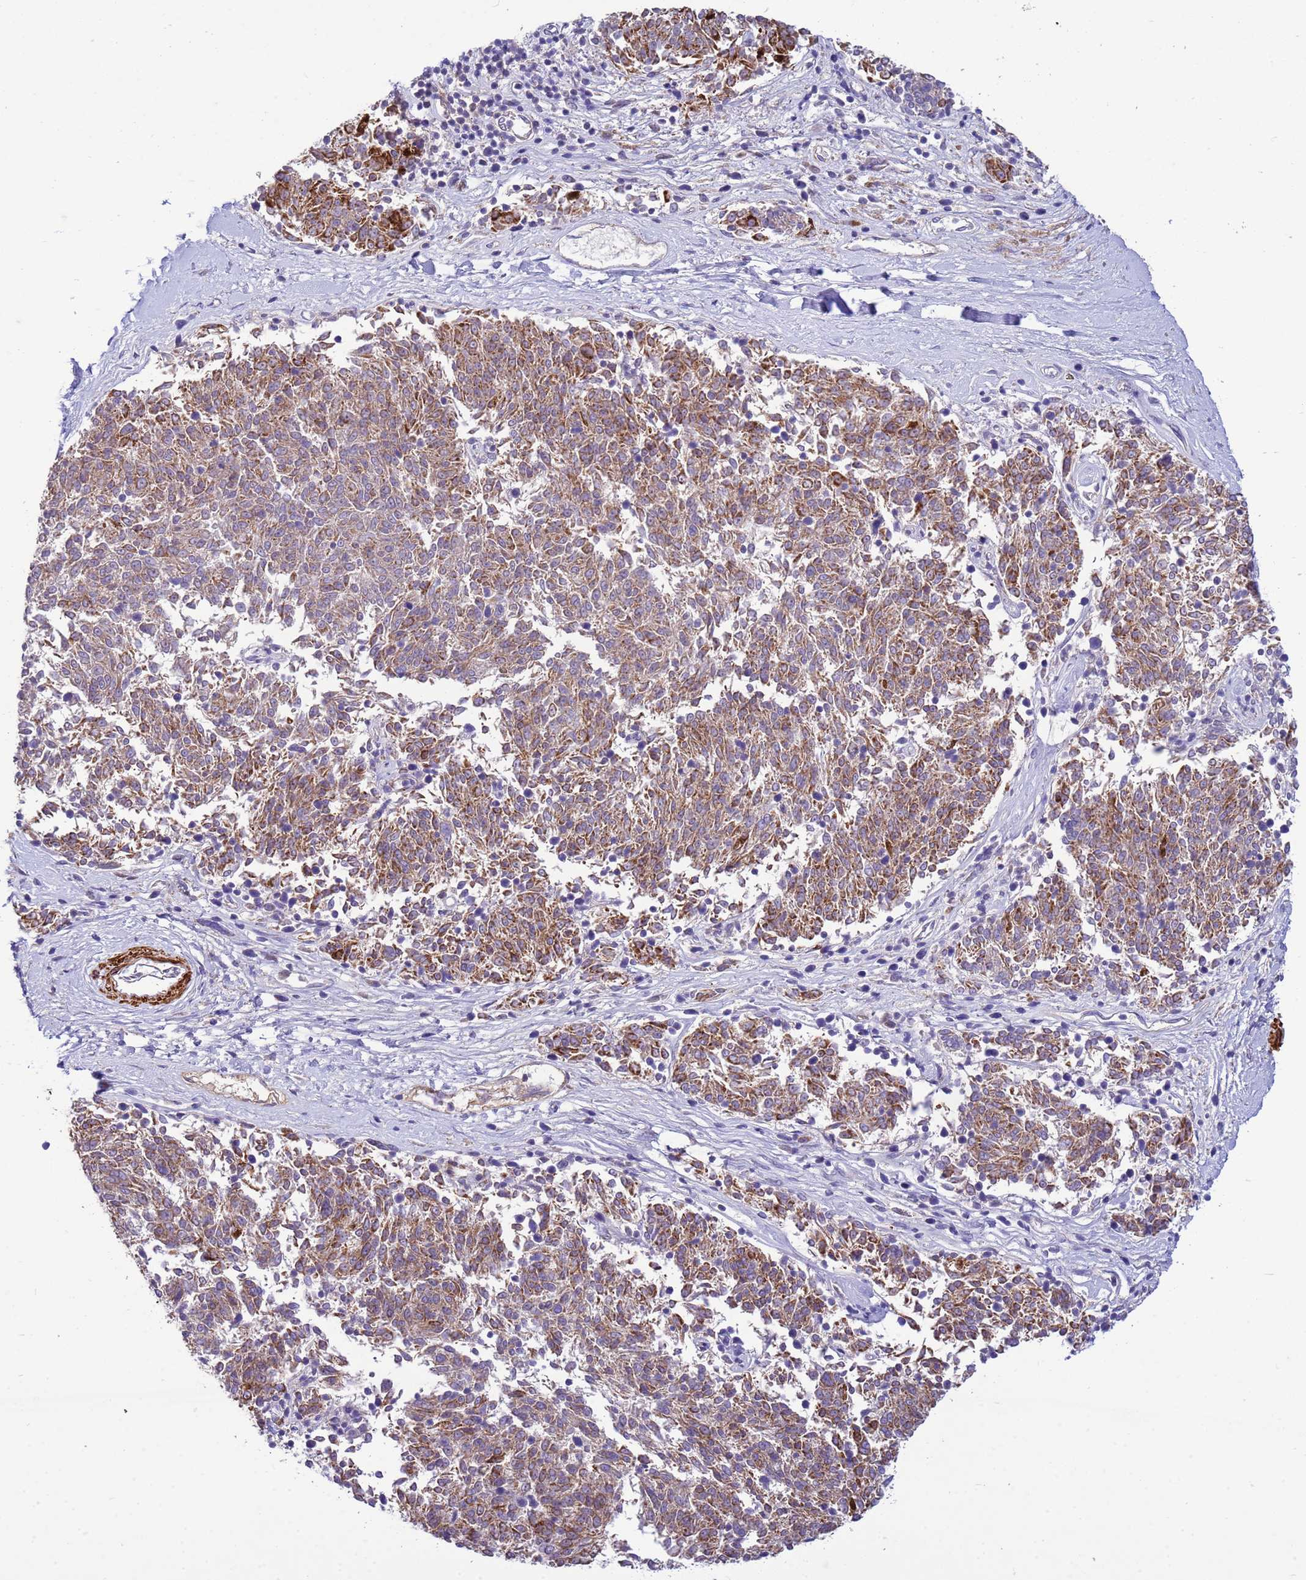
{"staining": {"intensity": "moderate", "quantity": ">75%", "location": "cytoplasmic/membranous"}, "tissue": "melanoma", "cell_type": "Tumor cells", "image_type": "cancer", "snomed": [{"axis": "morphology", "description": "Malignant melanoma, NOS"}, {"axis": "topography", "description": "Skin"}], "caption": "This micrograph exhibits immunohistochemistry (IHC) staining of human melanoma, with medium moderate cytoplasmic/membranous expression in about >75% of tumor cells.", "gene": "P2RX7", "patient": {"sex": "female", "age": 72}}